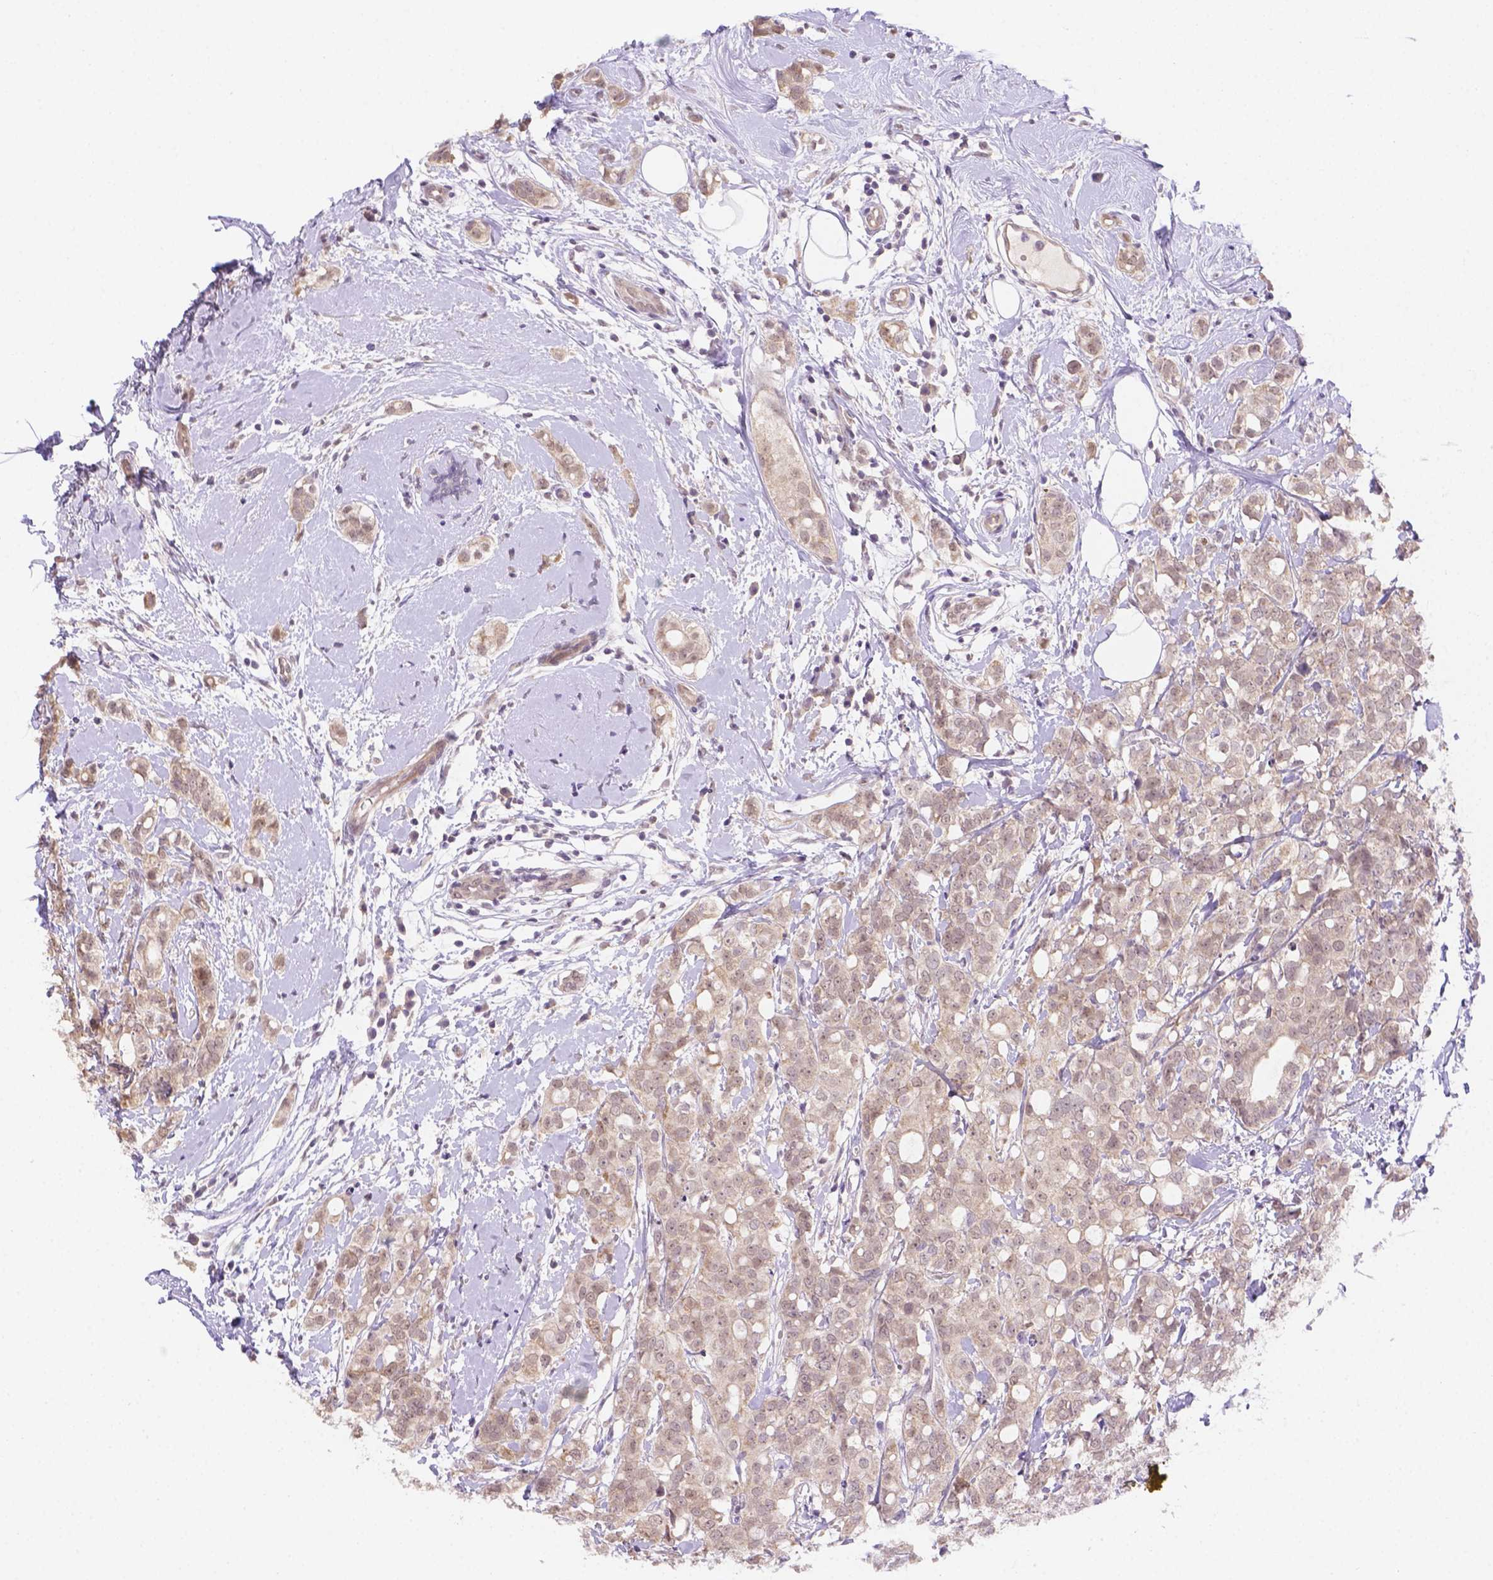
{"staining": {"intensity": "weak", "quantity": "<25%", "location": "cytoplasmic/membranous"}, "tissue": "breast cancer", "cell_type": "Tumor cells", "image_type": "cancer", "snomed": [{"axis": "morphology", "description": "Duct carcinoma"}, {"axis": "topography", "description": "Breast"}], "caption": "High magnification brightfield microscopy of breast cancer (invasive ductal carcinoma) stained with DAB (3,3'-diaminobenzidine) (brown) and counterstained with hematoxylin (blue): tumor cells show no significant staining.", "gene": "NXPE2", "patient": {"sex": "female", "age": 40}}